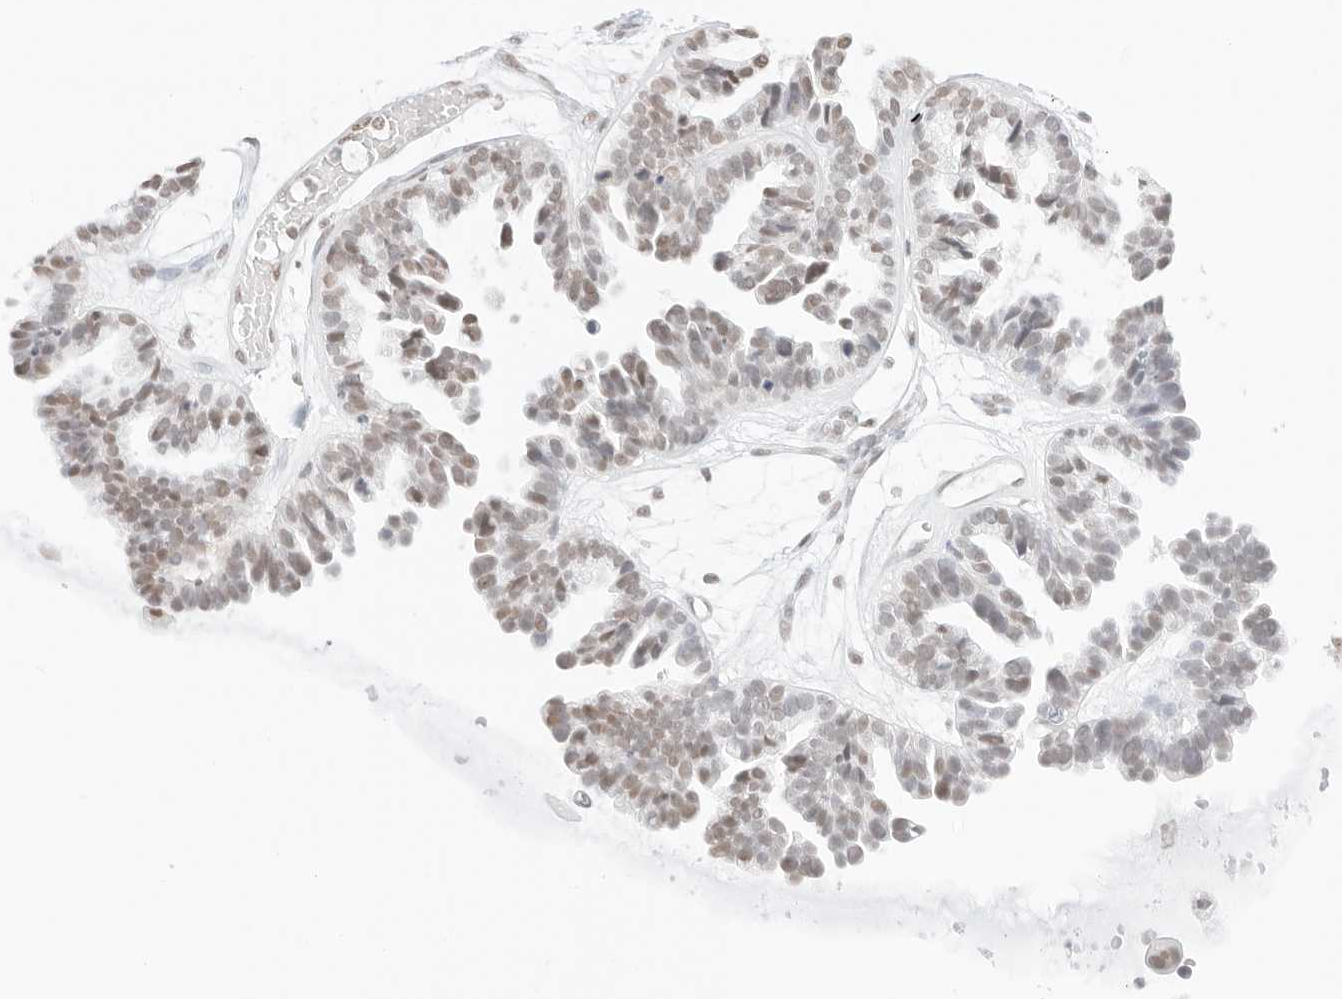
{"staining": {"intensity": "weak", "quantity": ">75%", "location": "nuclear"}, "tissue": "ovarian cancer", "cell_type": "Tumor cells", "image_type": "cancer", "snomed": [{"axis": "morphology", "description": "Cystadenocarcinoma, serous, NOS"}, {"axis": "topography", "description": "Ovary"}], "caption": "A brown stain shows weak nuclear positivity of a protein in ovarian serous cystadenocarcinoma tumor cells. (DAB IHC with brightfield microscopy, high magnification).", "gene": "FBLN5", "patient": {"sex": "female", "age": 56}}